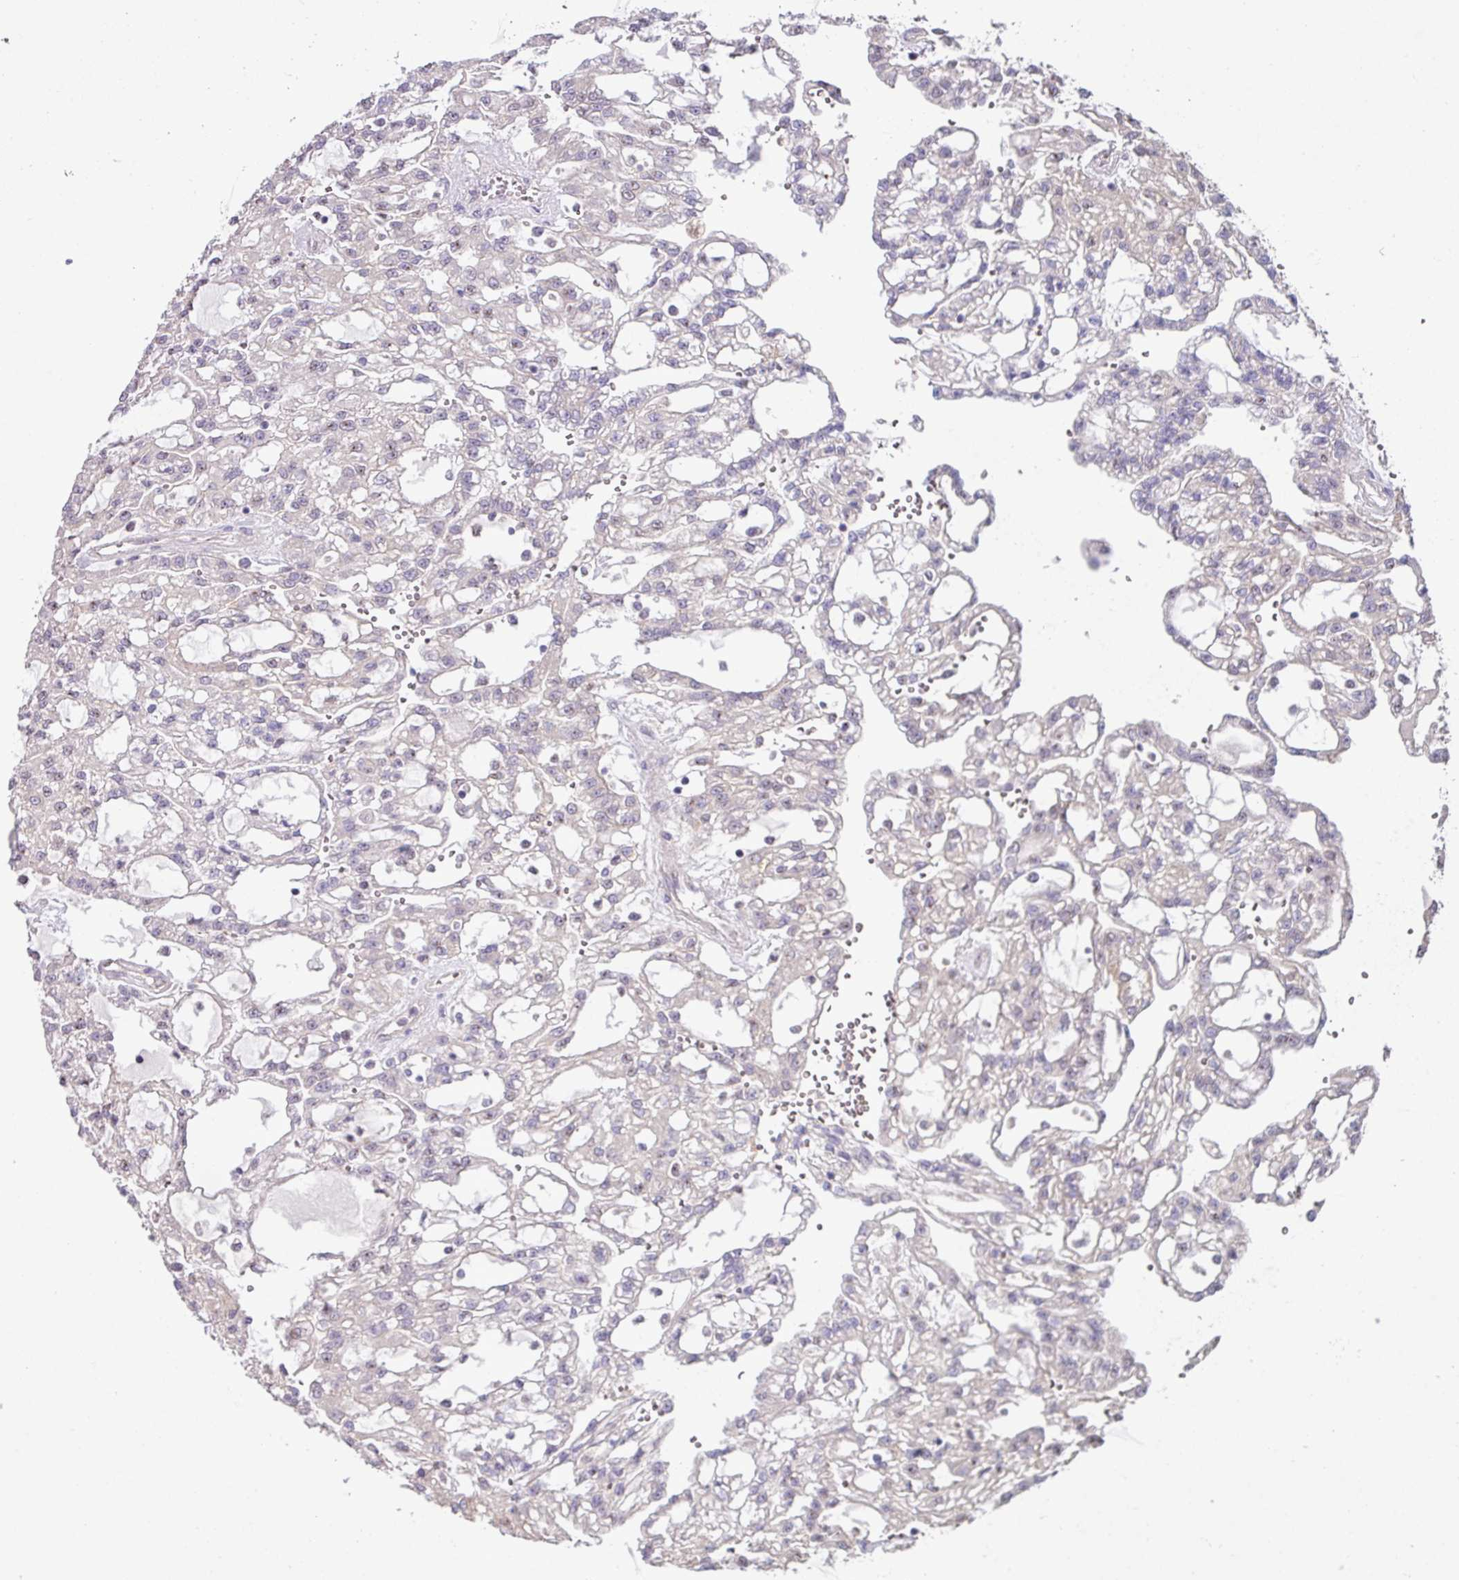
{"staining": {"intensity": "negative", "quantity": "none", "location": "none"}, "tissue": "renal cancer", "cell_type": "Tumor cells", "image_type": "cancer", "snomed": [{"axis": "morphology", "description": "Adenocarcinoma, NOS"}, {"axis": "topography", "description": "Kidney"}], "caption": "High magnification brightfield microscopy of adenocarcinoma (renal) stained with DAB (brown) and counterstained with hematoxylin (blue): tumor cells show no significant staining.", "gene": "LRRC9", "patient": {"sex": "male", "age": 63}}